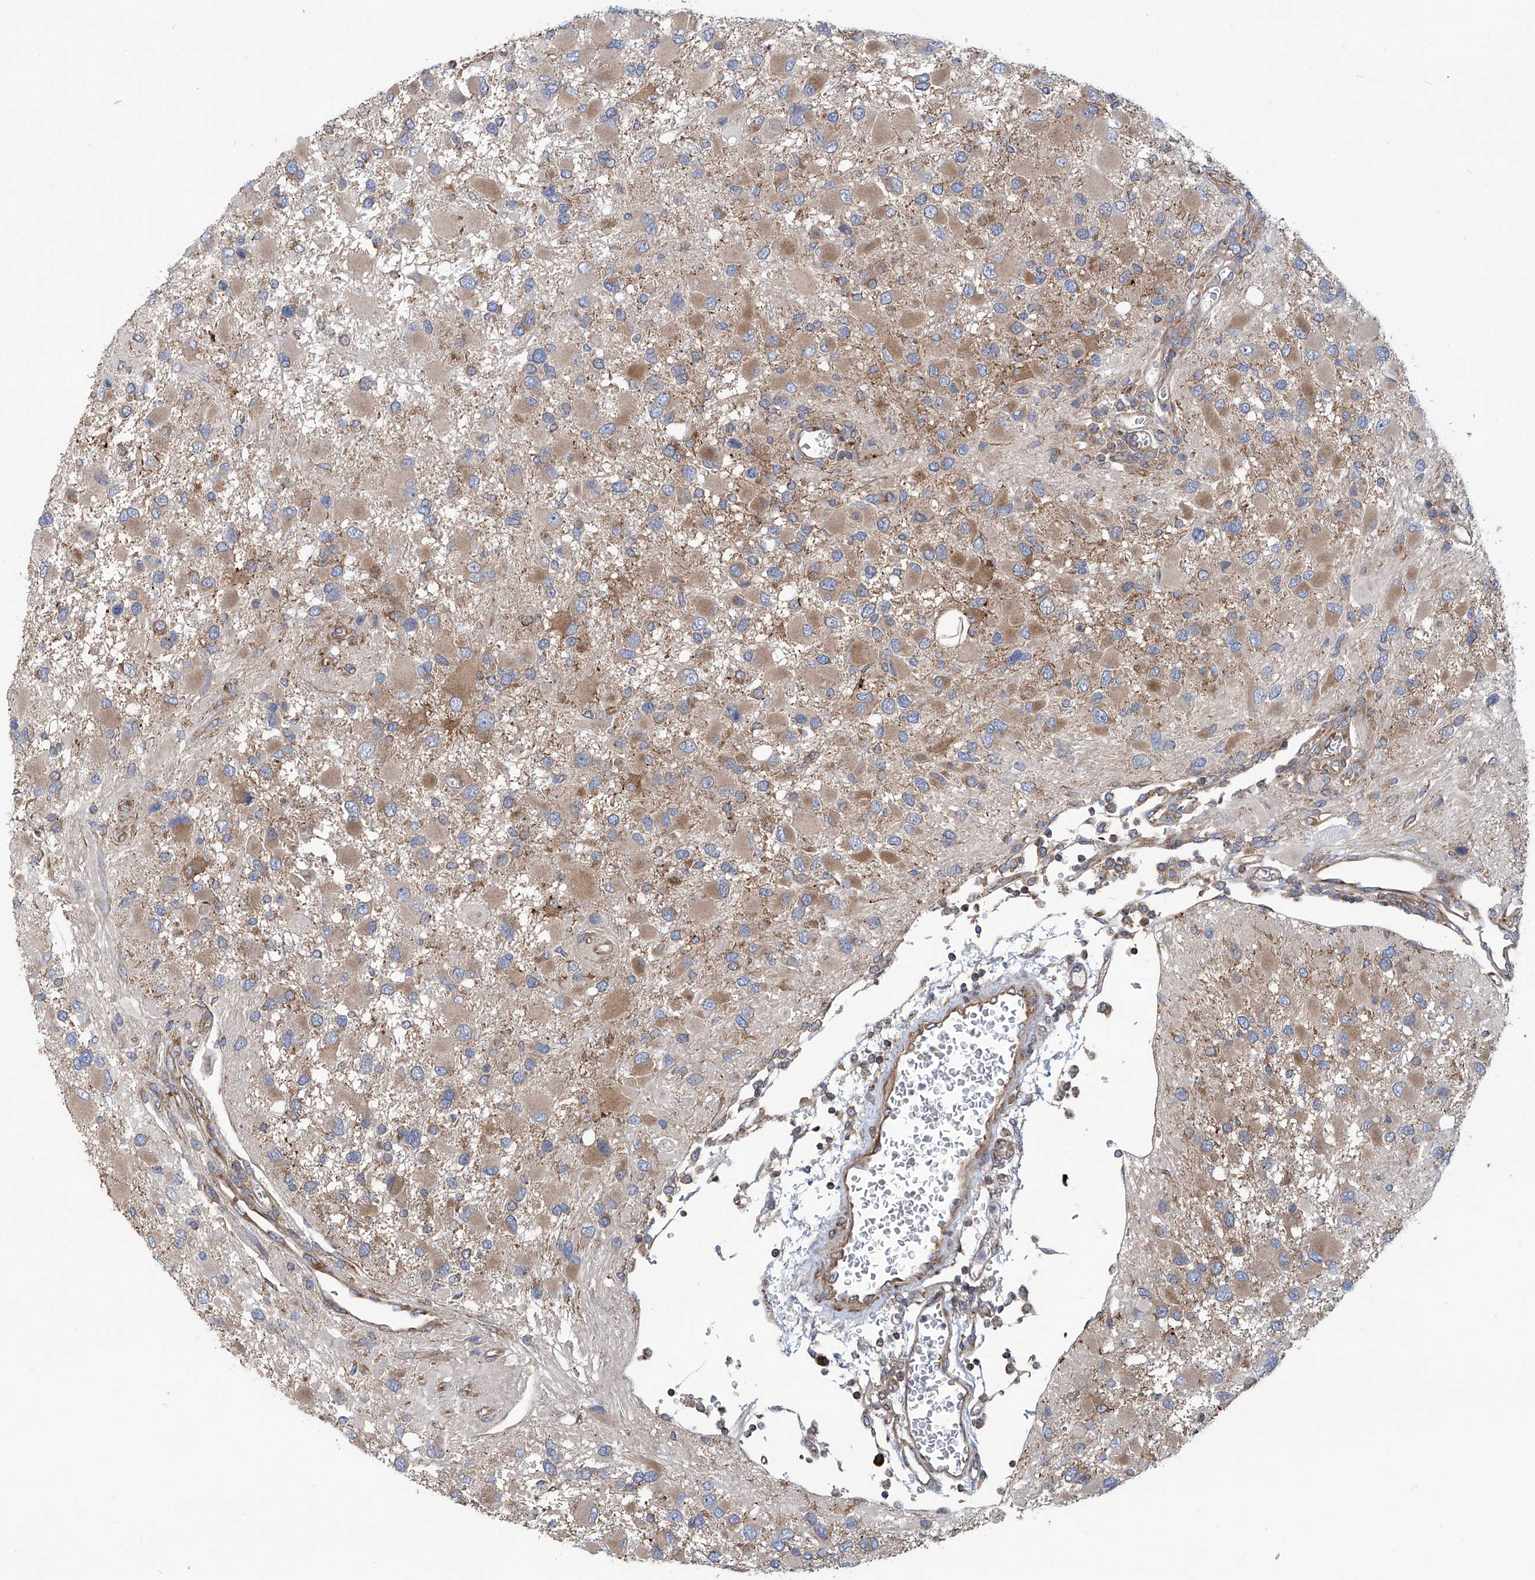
{"staining": {"intensity": "moderate", "quantity": "25%-75%", "location": "cytoplasmic/membranous"}, "tissue": "glioma", "cell_type": "Tumor cells", "image_type": "cancer", "snomed": [{"axis": "morphology", "description": "Glioma, malignant, High grade"}, {"axis": "topography", "description": "Brain"}], "caption": "A micrograph of human glioma stained for a protein demonstrates moderate cytoplasmic/membranous brown staining in tumor cells.", "gene": "SENP2", "patient": {"sex": "male", "age": 53}}